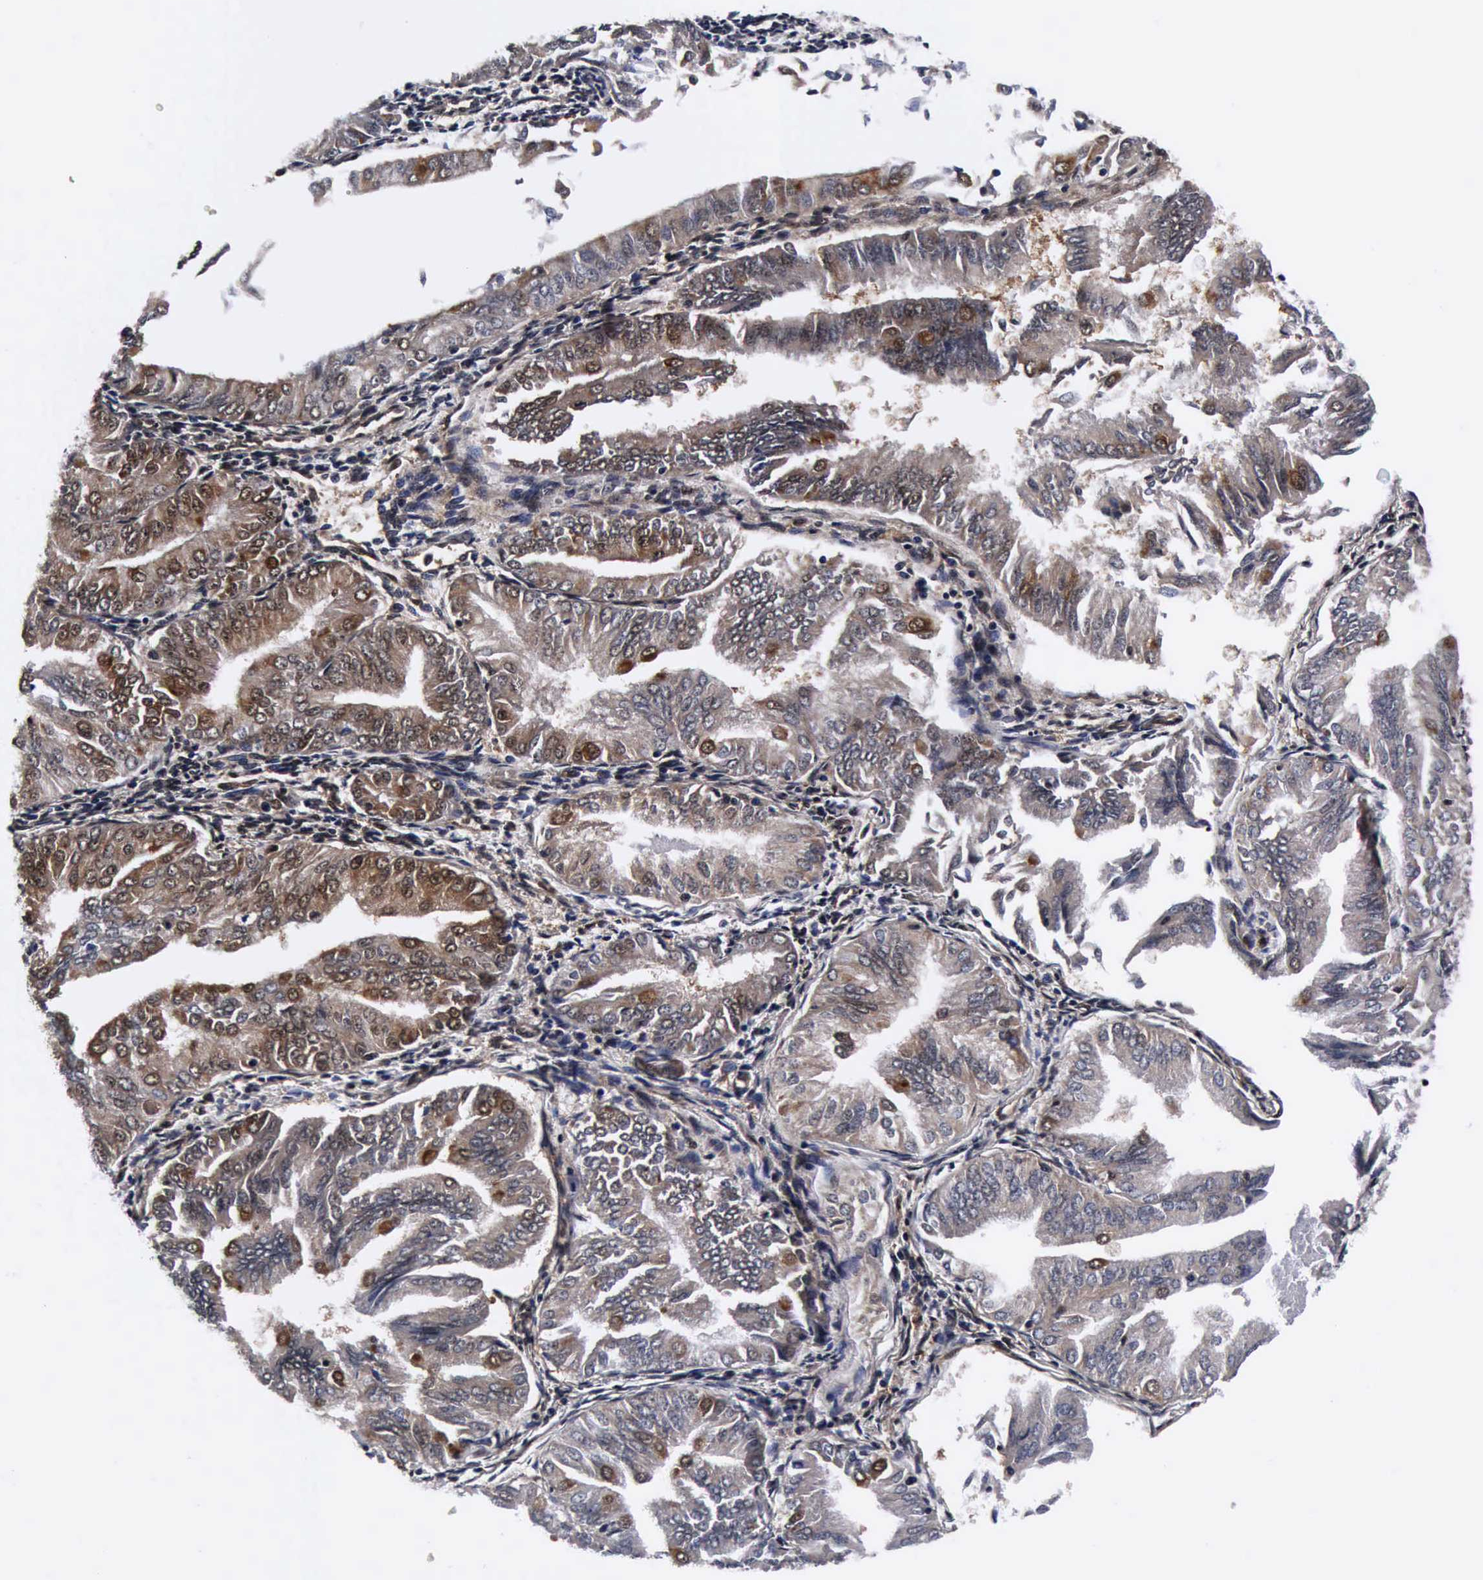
{"staining": {"intensity": "weak", "quantity": "25%-75%", "location": "cytoplasmic/membranous,nuclear"}, "tissue": "endometrial cancer", "cell_type": "Tumor cells", "image_type": "cancer", "snomed": [{"axis": "morphology", "description": "Adenocarcinoma, NOS"}, {"axis": "topography", "description": "Endometrium"}], "caption": "Adenocarcinoma (endometrial) was stained to show a protein in brown. There is low levels of weak cytoplasmic/membranous and nuclear positivity in approximately 25%-75% of tumor cells.", "gene": "UBC", "patient": {"sex": "female", "age": 53}}